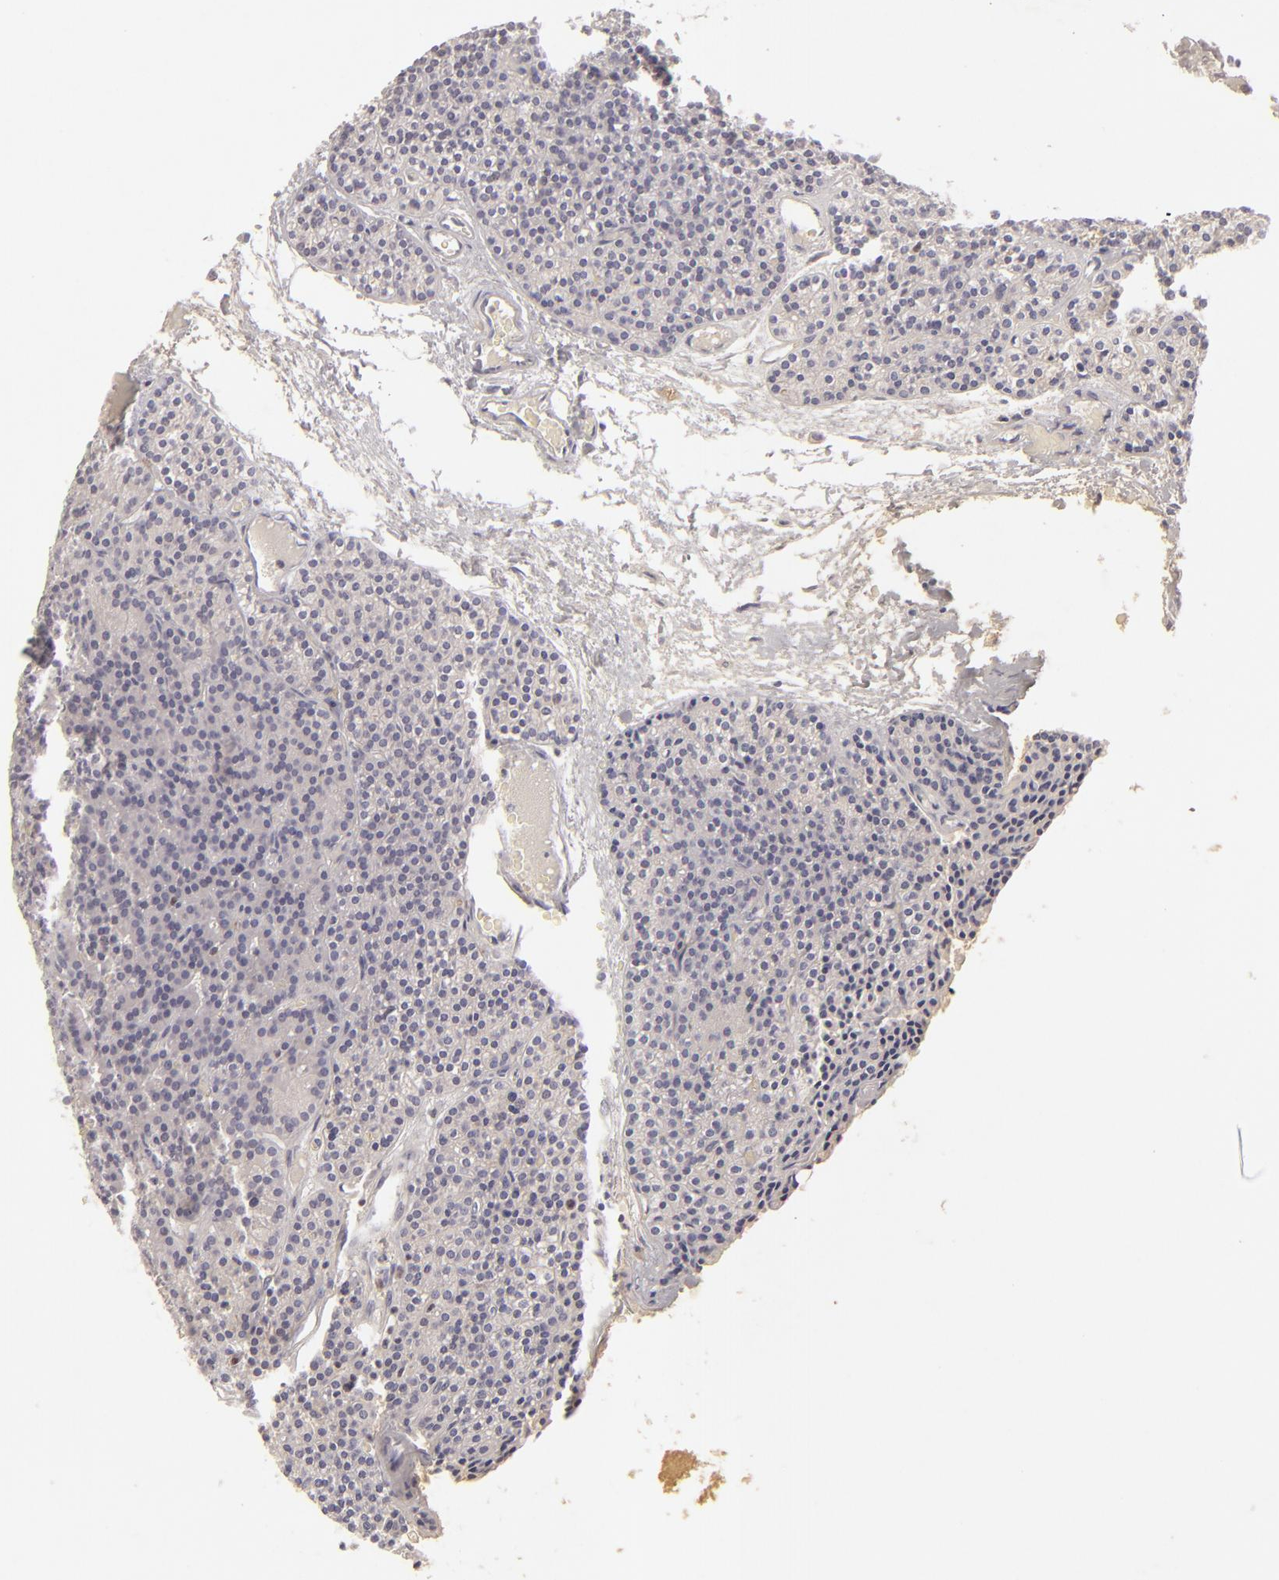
{"staining": {"intensity": "weak", "quantity": ">75%", "location": "cytoplasmic/membranous"}, "tissue": "parathyroid gland", "cell_type": "Glandular cells", "image_type": "normal", "snomed": [{"axis": "morphology", "description": "Normal tissue, NOS"}, {"axis": "topography", "description": "Parathyroid gland"}], "caption": "Immunohistochemical staining of normal parathyroid gland demonstrates weak cytoplasmic/membranous protein positivity in about >75% of glandular cells.", "gene": "FEN1", "patient": {"sex": "male", "age": 57}}